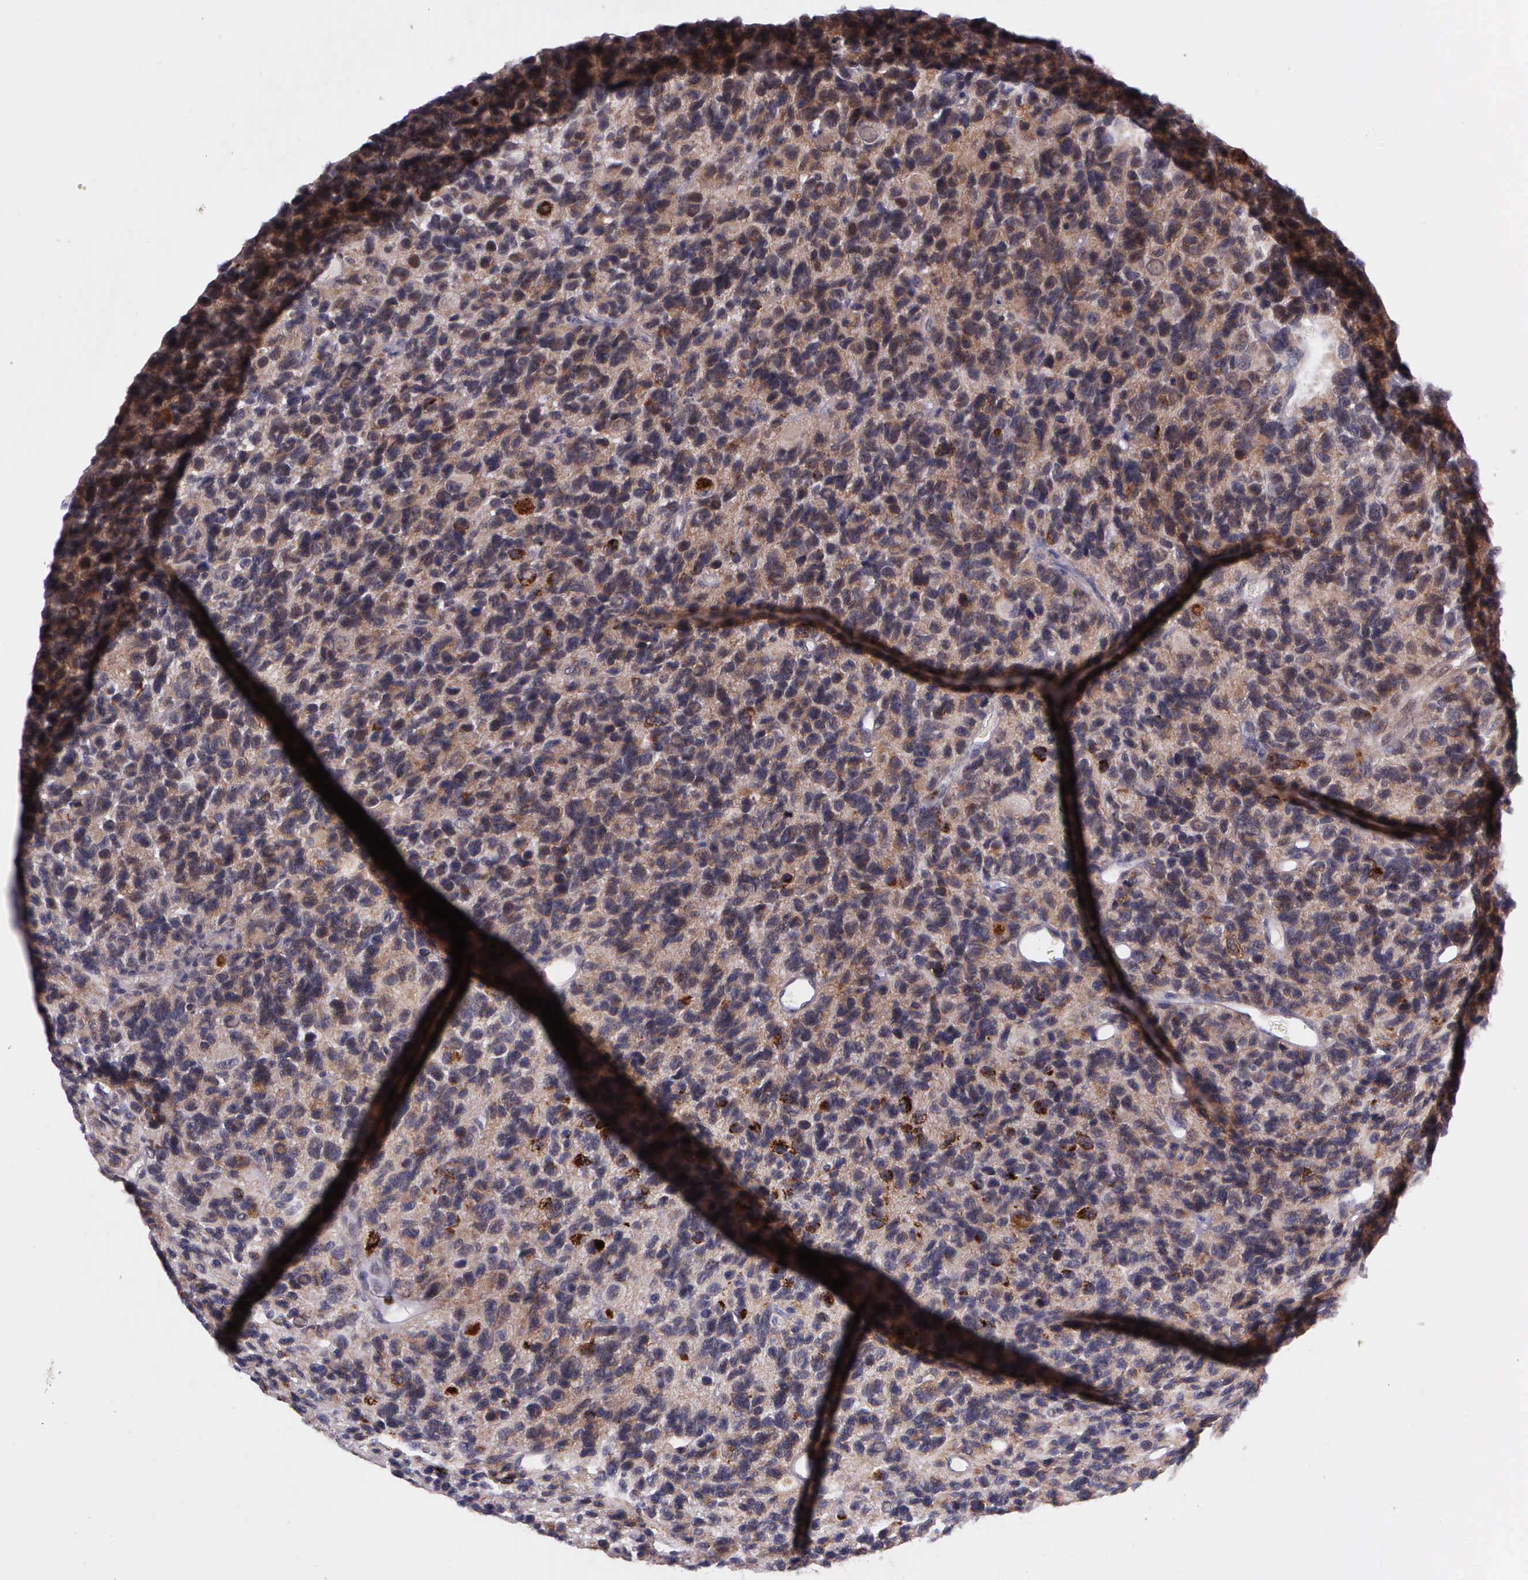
{"staining": {"intensity": "weak", "quantity": ">75%", "location": "cytoplasmic/membranous"}, "tissue": "glioma", "cell_type": "Tumor cells", "image_type": "cancer", "snomed": [{"axis": "morphology", "description": "Glioma, malignant, High grade"}, {"axis": "topography", "description": "Brain"}], "caption": "The histopathology image shows a brown stain indicating the presence of a protein in the cytoplasmic/membranous of tumor cells in glioma.", "gene": "PRICKLE3", "patient": {"sex": "male", "age": 77}}